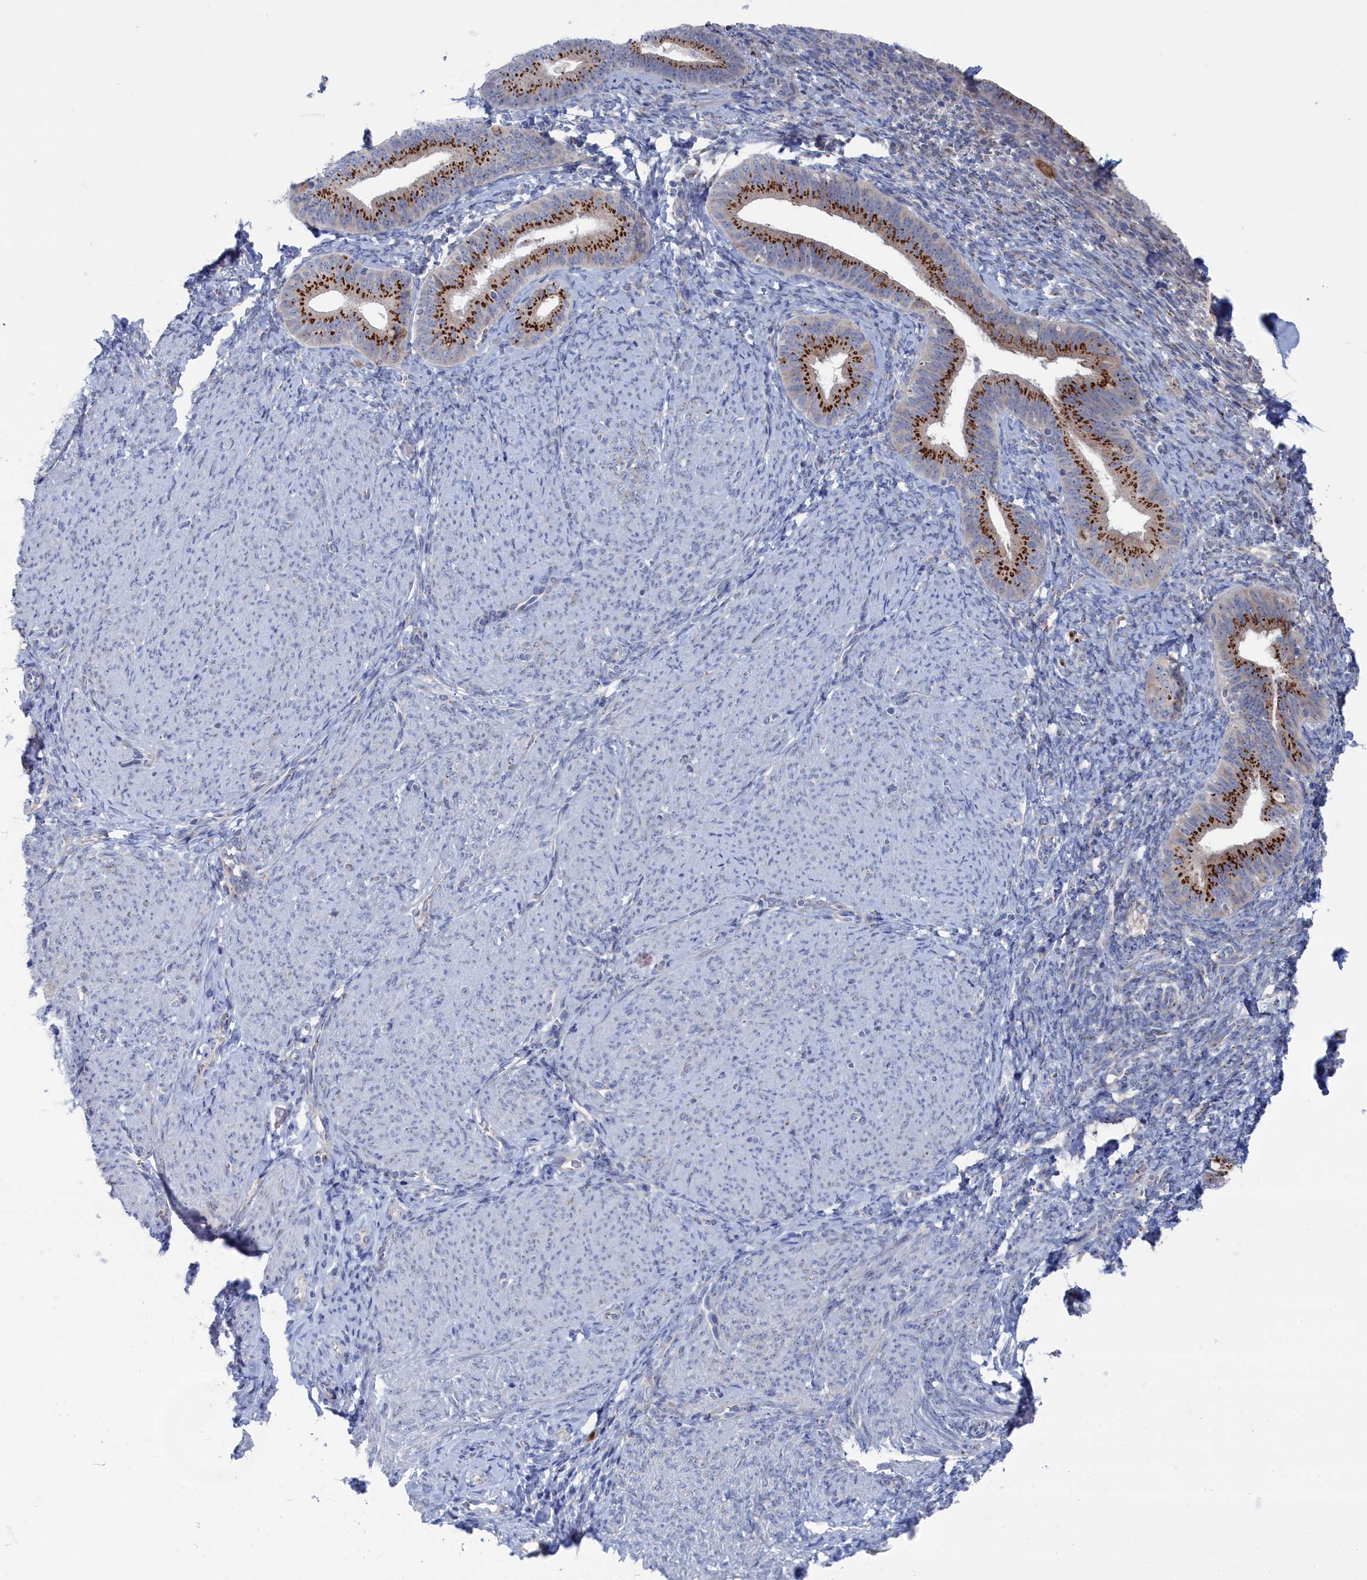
{"staining": {"intensity": "negative", "quantity": "none", "location": "none"}, "tissue": "endometrium", "cell_type": "Cells in endometrial stroma", "image_type": "normal", "snomed": [{"axis": "morphology", "description": "Normal tissue, NOS"}, {"axis": "topography", "description": "Endometrium"}], "caption": "This photomicrograph is of normal endometrium stained with IHC to label a protein in brown with the nuclei are counter-stained blue. There is no expression in cells in endometrial stroma. (DAB (3,3'-diaminobenzidine) IHC visualized using brightfield microscopy, high magnification).", "gene": "IRX1", "patient": {"sex": "female", "age": 65}}